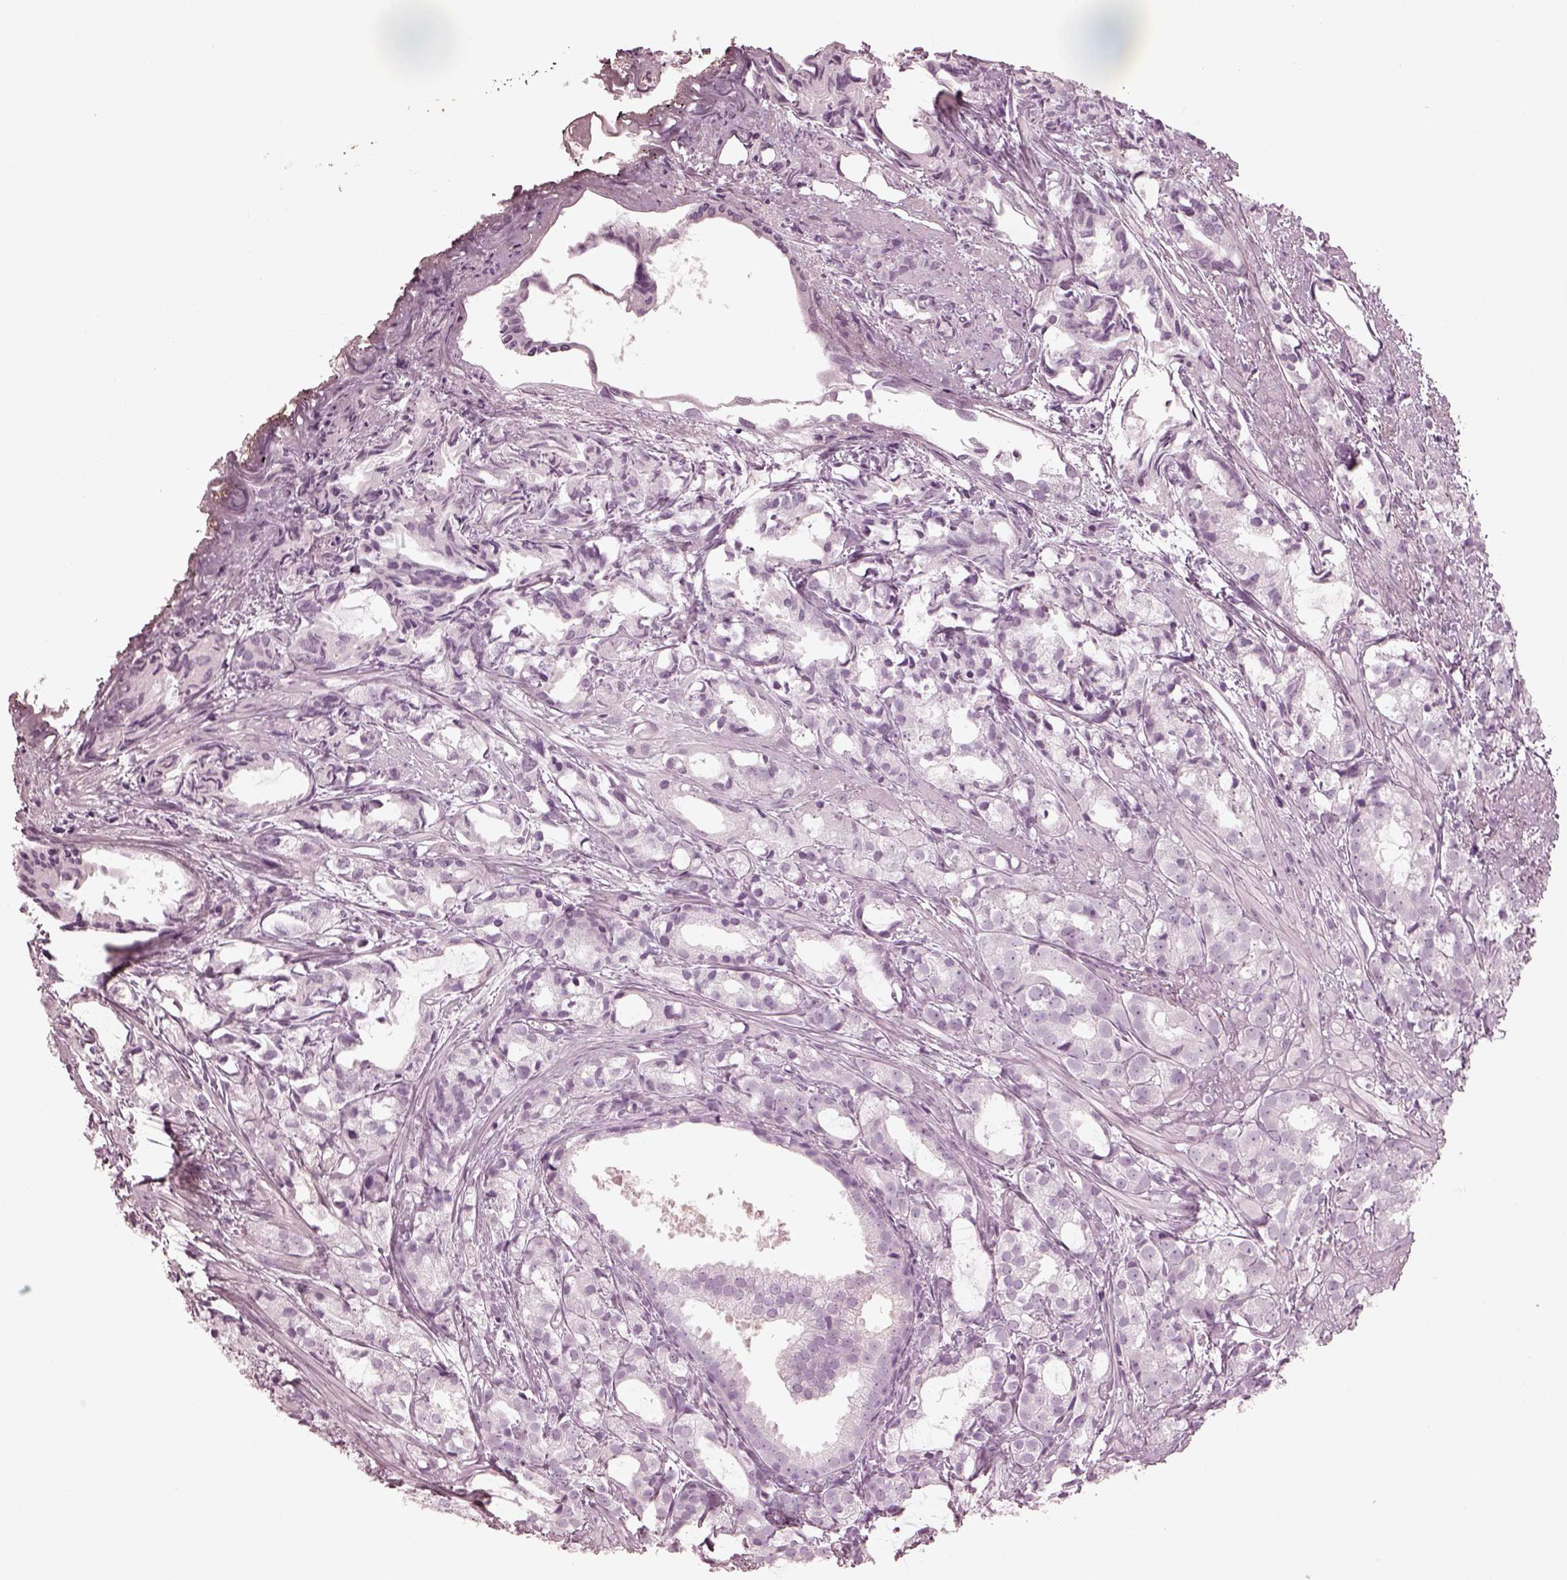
{"staining": {"intensity": "negative", "quantity": "none", "location": "none"}, "tissue": "prostate cancer", "cell_type": "Tumor cells", "image_type": "cancer", "snomed": [{"axis": "morphology", "description": "Adenocarcinoma, High grade"}, {"axis": "topography", "description": "Prostate"}], "caption": "Immunohistochemistry of human adenocarcinoma (high-grade) (prostate) exhibits no expression in tumor cells.", "gene": "OPN4", "patient": {"sex": "male", "age": 79}}